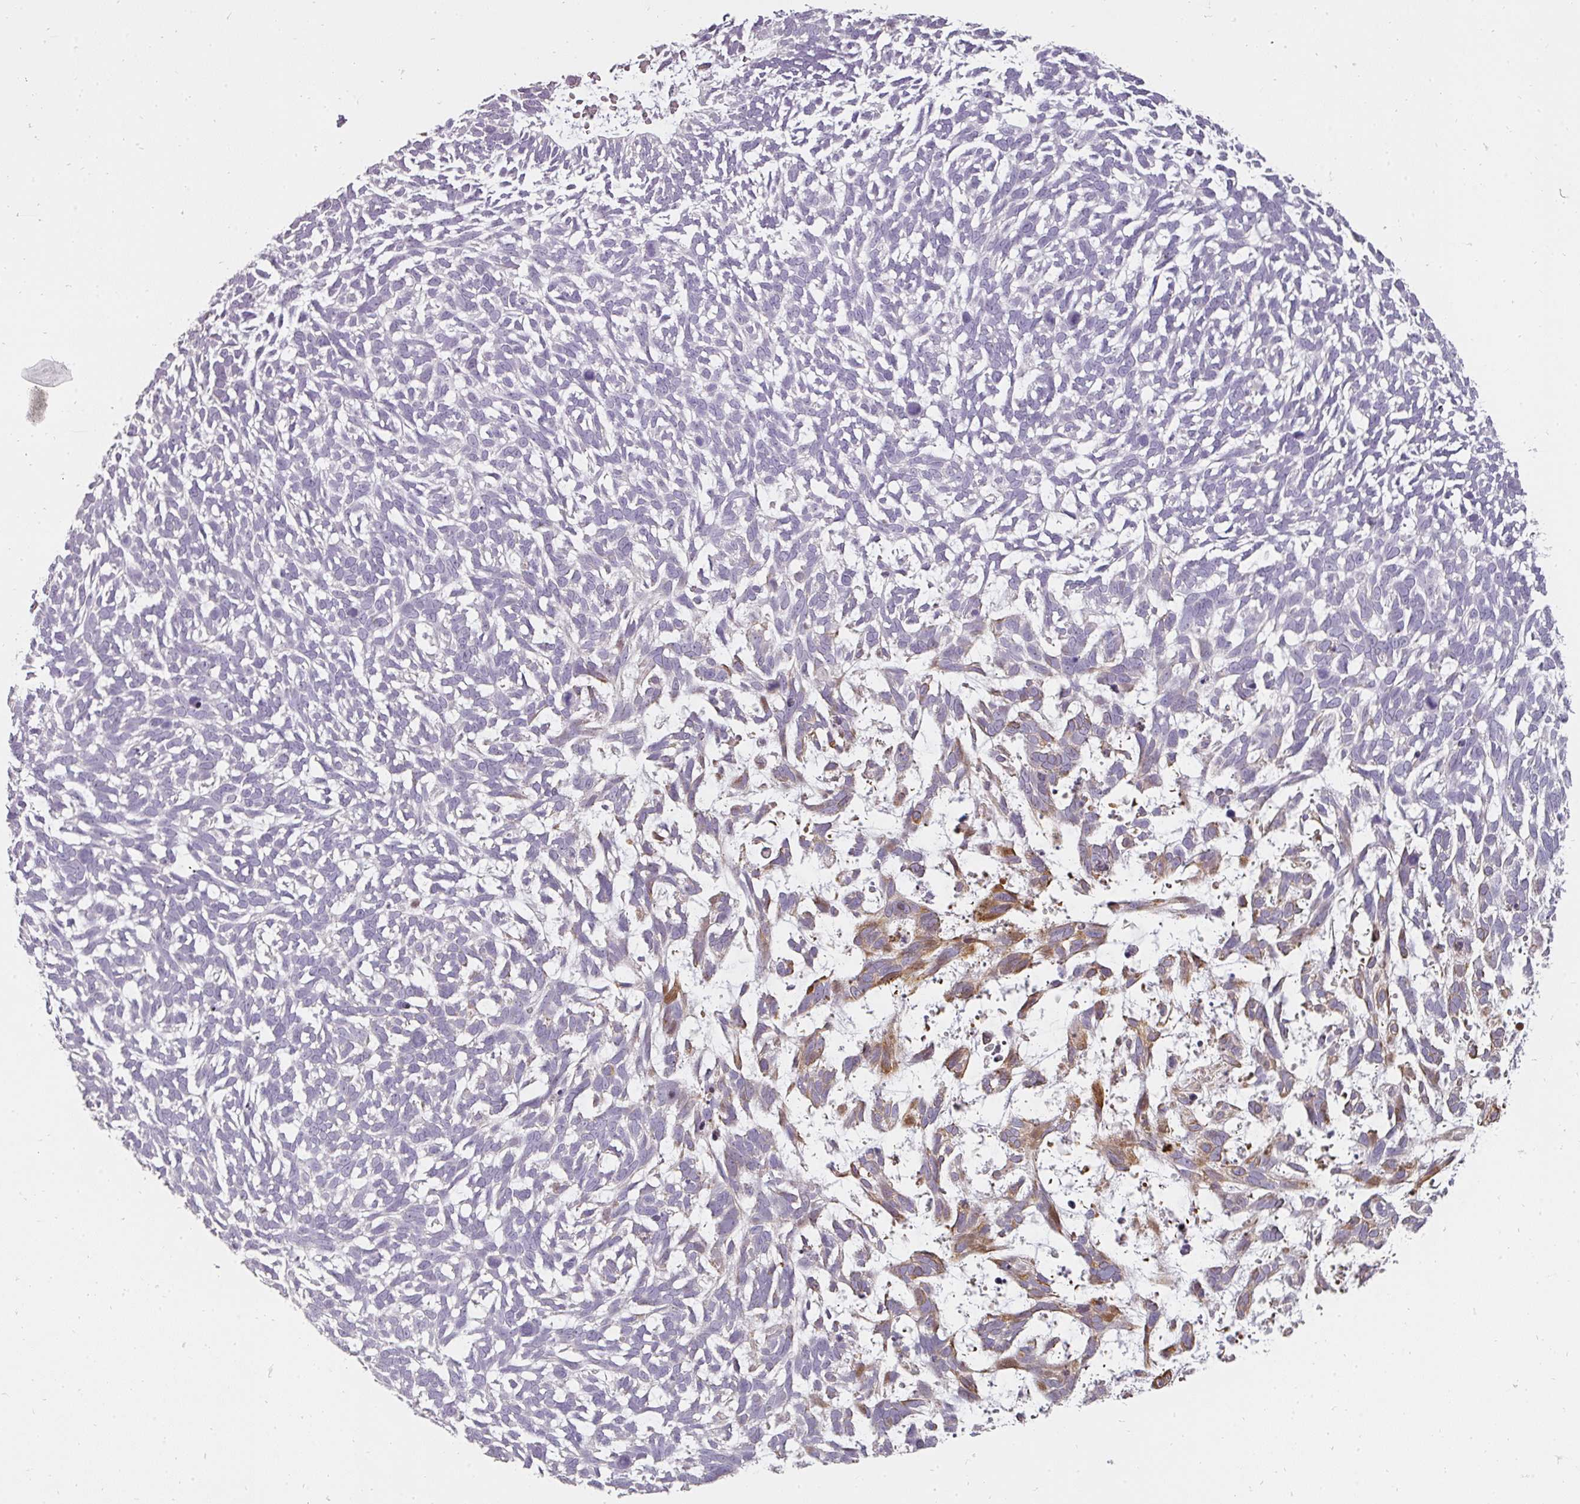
{"staining": {"intensity": "moderate", "quantity": "<25%", "location": "cytoplasmic/membranous"}, "tissue": "skin cancer", "cell_type": "Tumor cells", "image_type": "cancer", "snomed": [{"axis": "morphology", "description": "Basal cell carcinoma"}, {"axis": "topography", "description": "Skin"}], "caption": "Brown immunohistochemical staining in human basal cell carcinoma (skin) demonstrates moderate cytoplasmic/membranous expression in approximately <25% of tumor cells.", "gene": "BIK", "patient": {"sex": "male", "age": 88}}